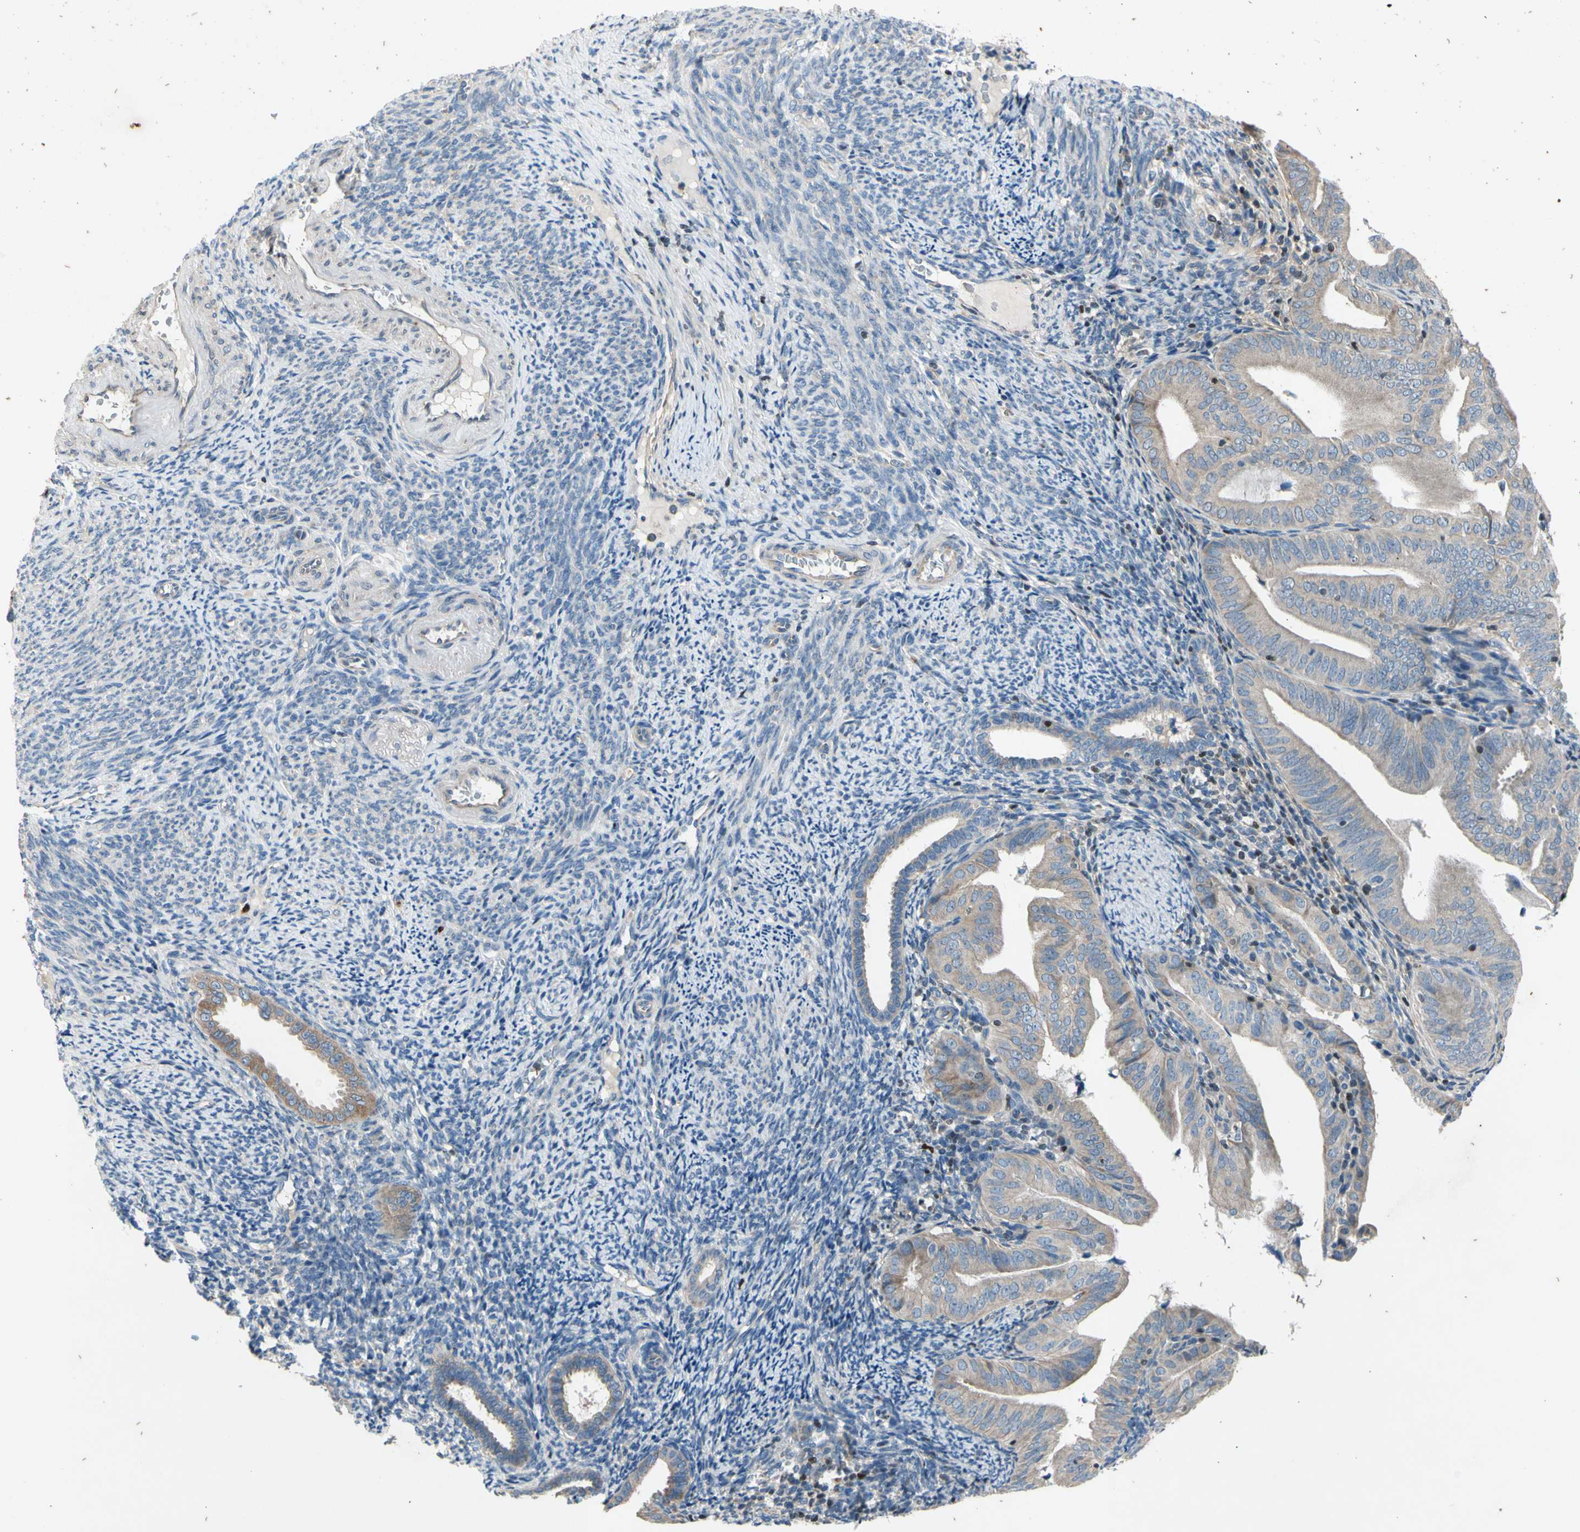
{"staining": {"intensity": "weak", "quantity": ">75%", "location": "cytoplasmic/membranous"}, "tissue": "endometrial cancer", "cell_type": "Tumor cells", "image_type": "cancer", "snomed": [{"axis": "morphology", "description": "Adenocarcinoma, NOS"}, {"axis": "topography", "description": "Endometrium"}], "caption": "A low amount of weak cytoplasmic/membranous positivity is appreciated in approximately >75% of tumor cells in endometrial adenocarcinoma tissue. The staining was performed using DAB (3,3'-diaminobenzidine), with brown indicating positive protein expression. Nuclei are stained blue with hematoxylin.", "gene": "TBX21", "patient": {"sex": "female", "age": 58}}